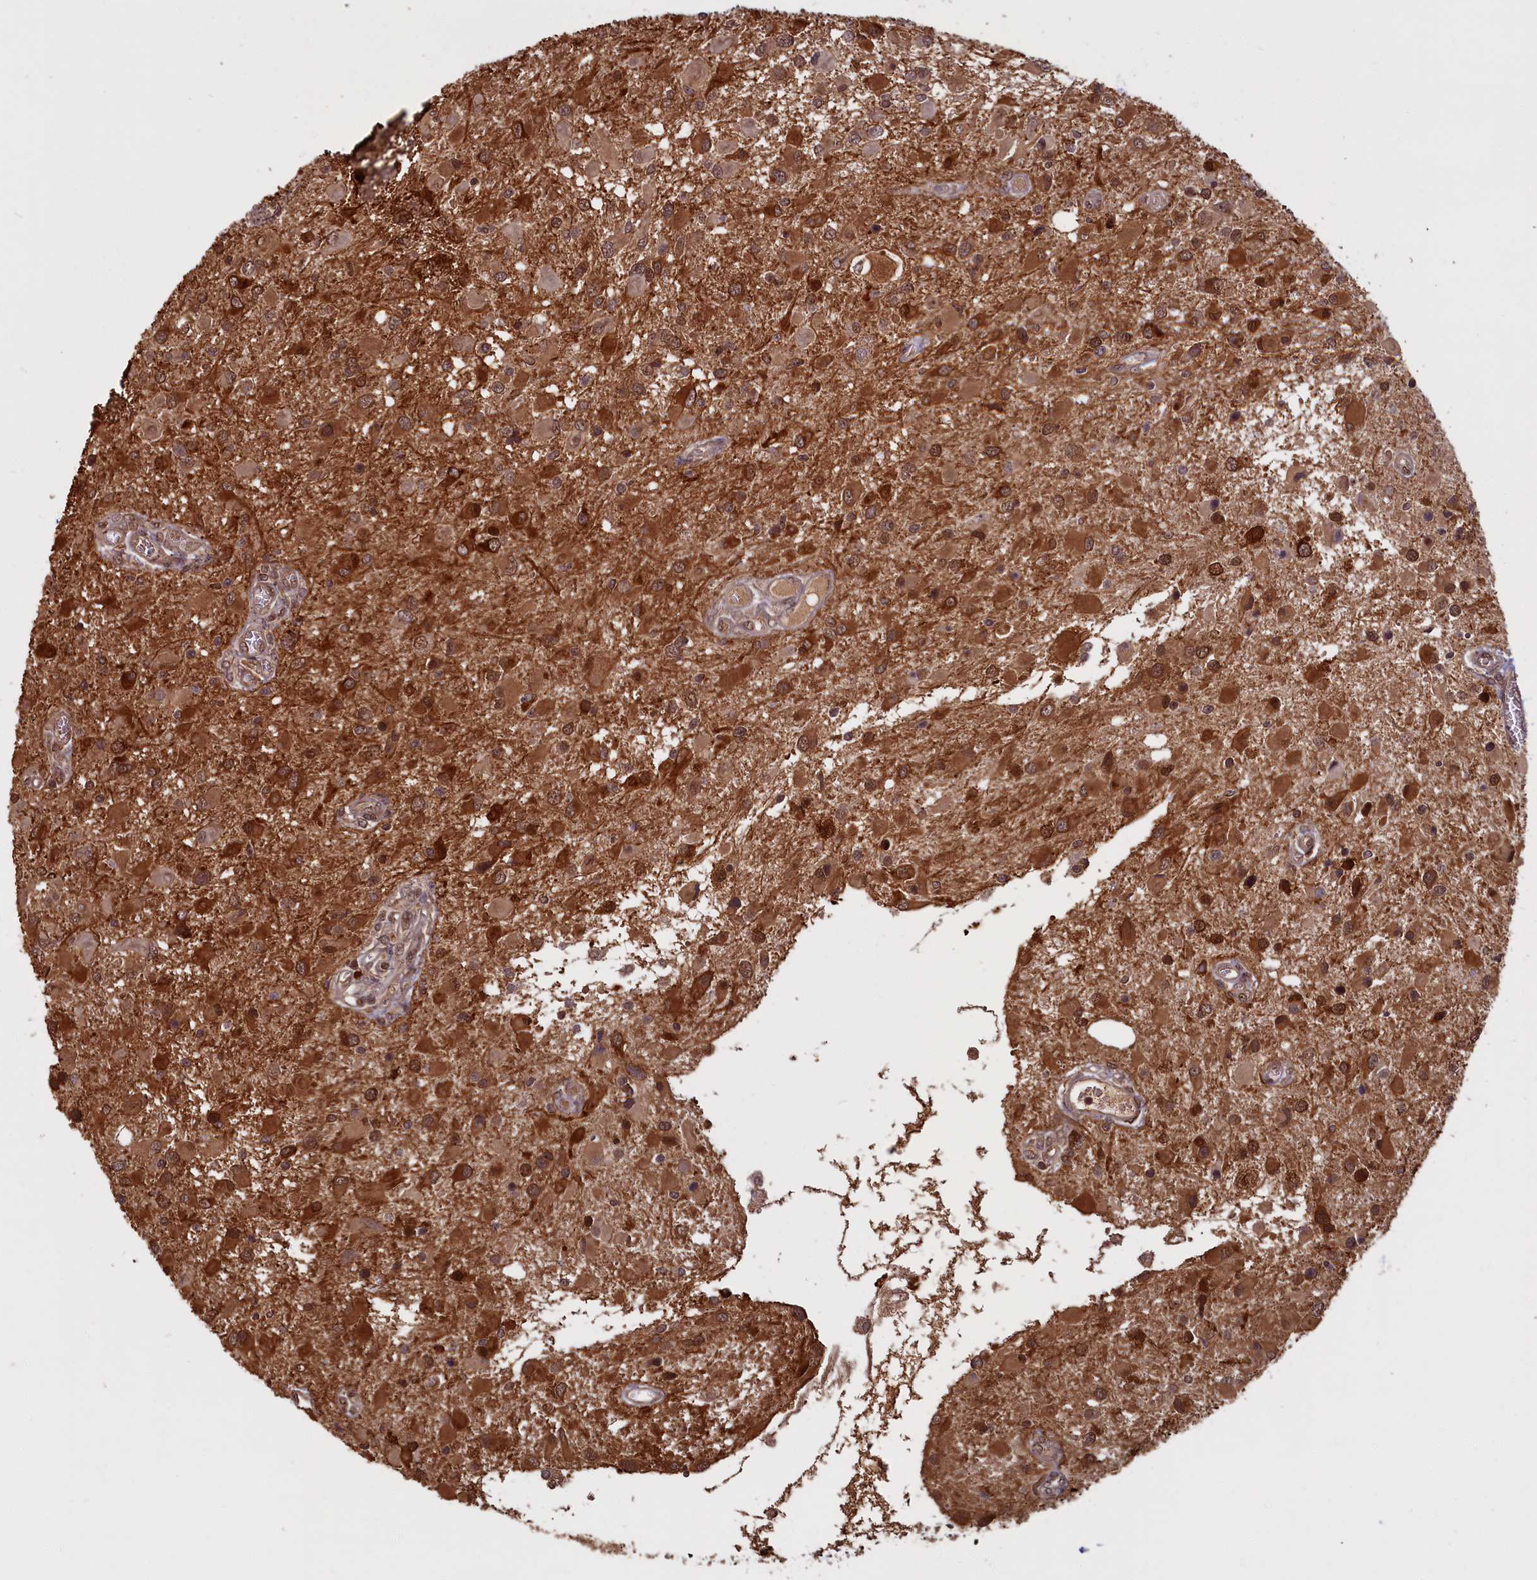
{"staining": {"intensity": "strong", "quantity": ">75%", "location": "cytoplasmic/membranous,nuclear"}, "tissue": "glioma", "cell_type": "Tumor cells", "image_type": "cancer", "snomed": [{"axis": "morphology", "description": "Glioma, malignant, High grade"}, {"axis": "topography", "description": "Brain"}], "caption": "A brown stain shows strong cytoplasmic/membranous and nuclear staining of a protein in human glioma tumor cells. Ihc stains the protein of interest in brown and the nuclei are stained blue.", "gene": "HIF3A", "patient": {"sex": "male", "age": 53}}